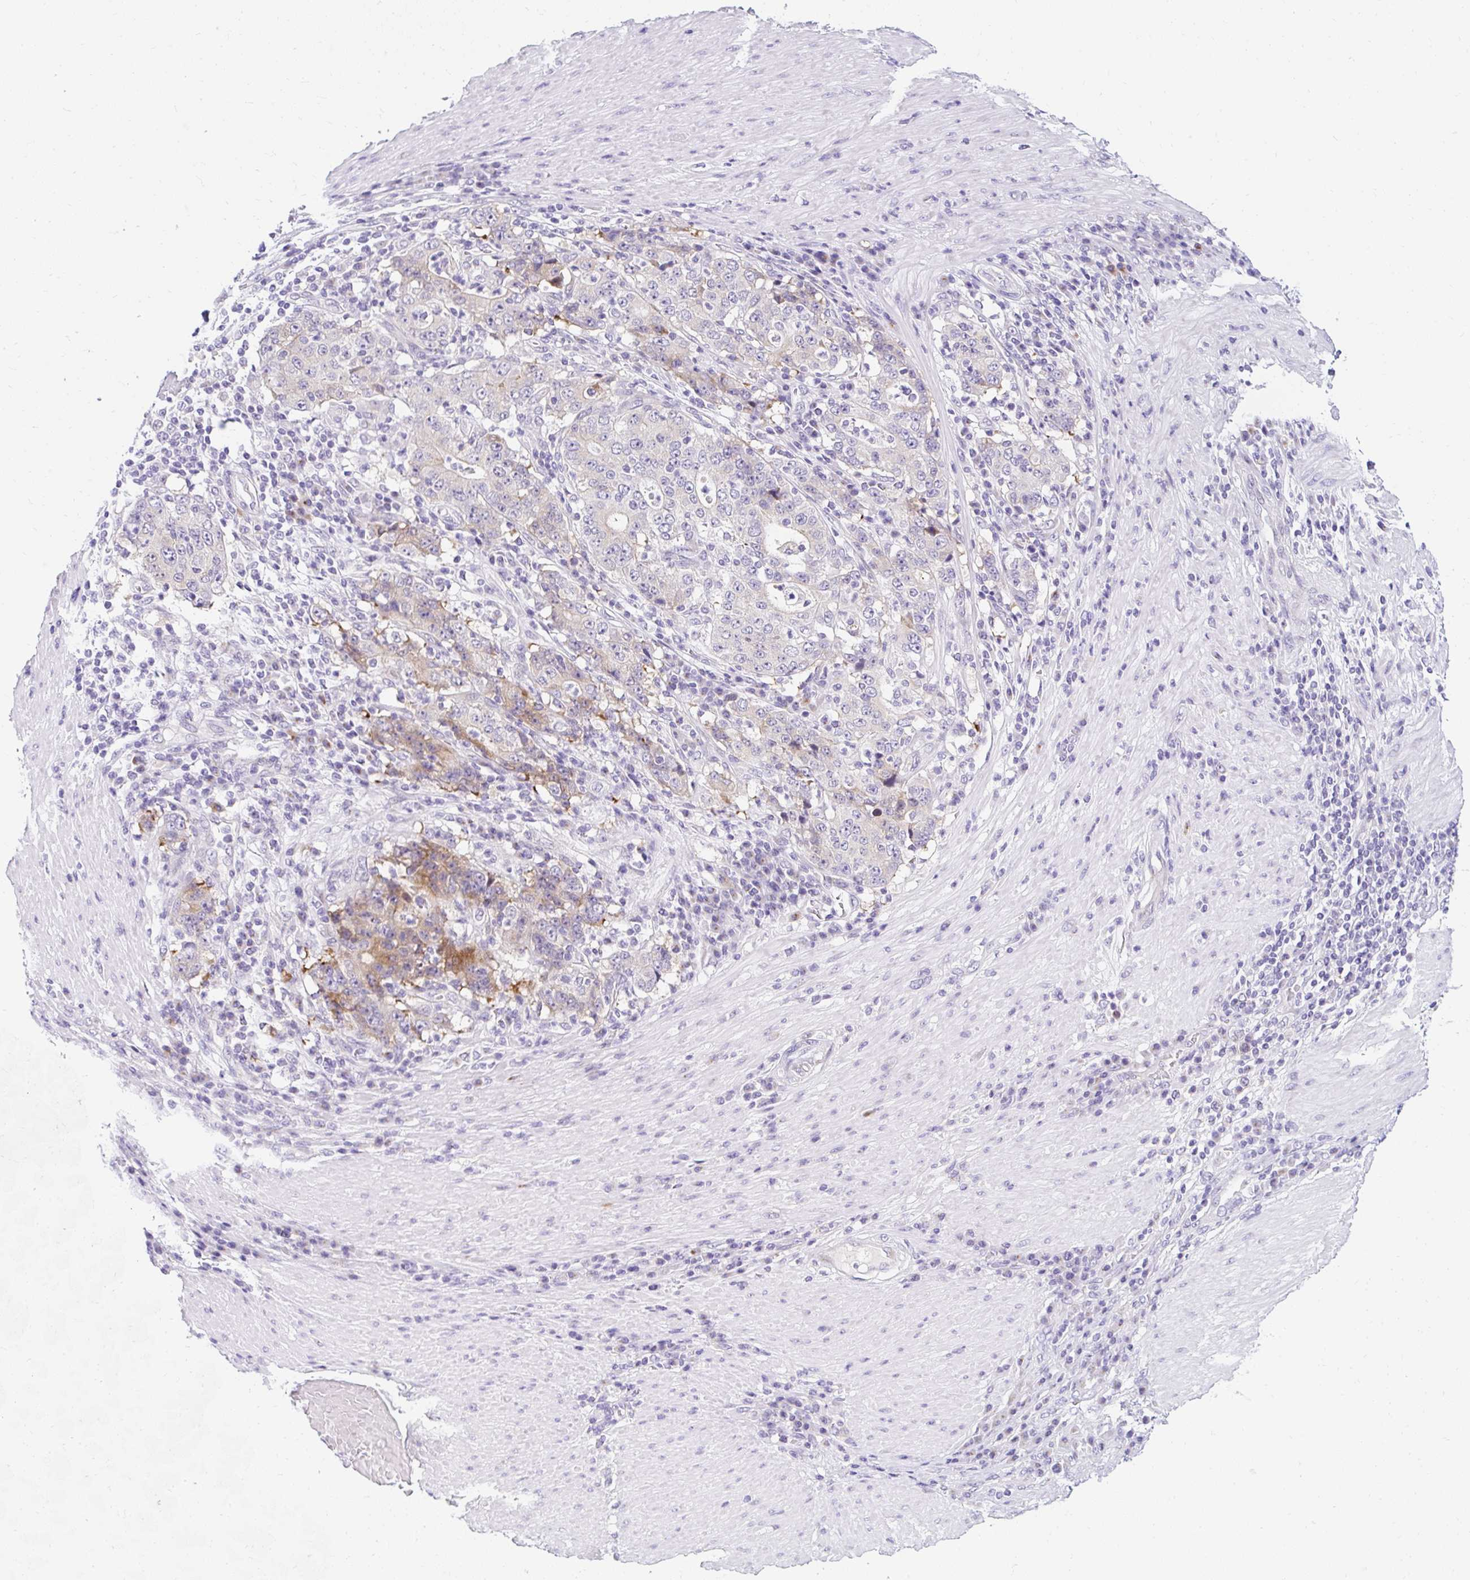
{"staining": {"intensity": "moderate", "quantity": "<25%", "location": "cytoplasmic/membranous"}, "tissue": "stomach cancer", "cell_type": "Tumor cells", "image_type": "cancer", "snomed": [{"axis": "morphology", "description": "Normal tissue, NOS"}, {"axis": "morphology", "description": "Adenocarcinoma, NOS"}, {"axis": "topography", "description": "Stomach, upper"}, {"axis": "topography", "description": "Stomach"}], "caption": "A high-resolution micrograph shows IHC staining of stomach cancer, which demonstrates moderate cytoplasmic/membranous staining in about <25% of tumor cells.", "gene": "GOLGA8A", "patient": {"sex": "male", "age": 59}}